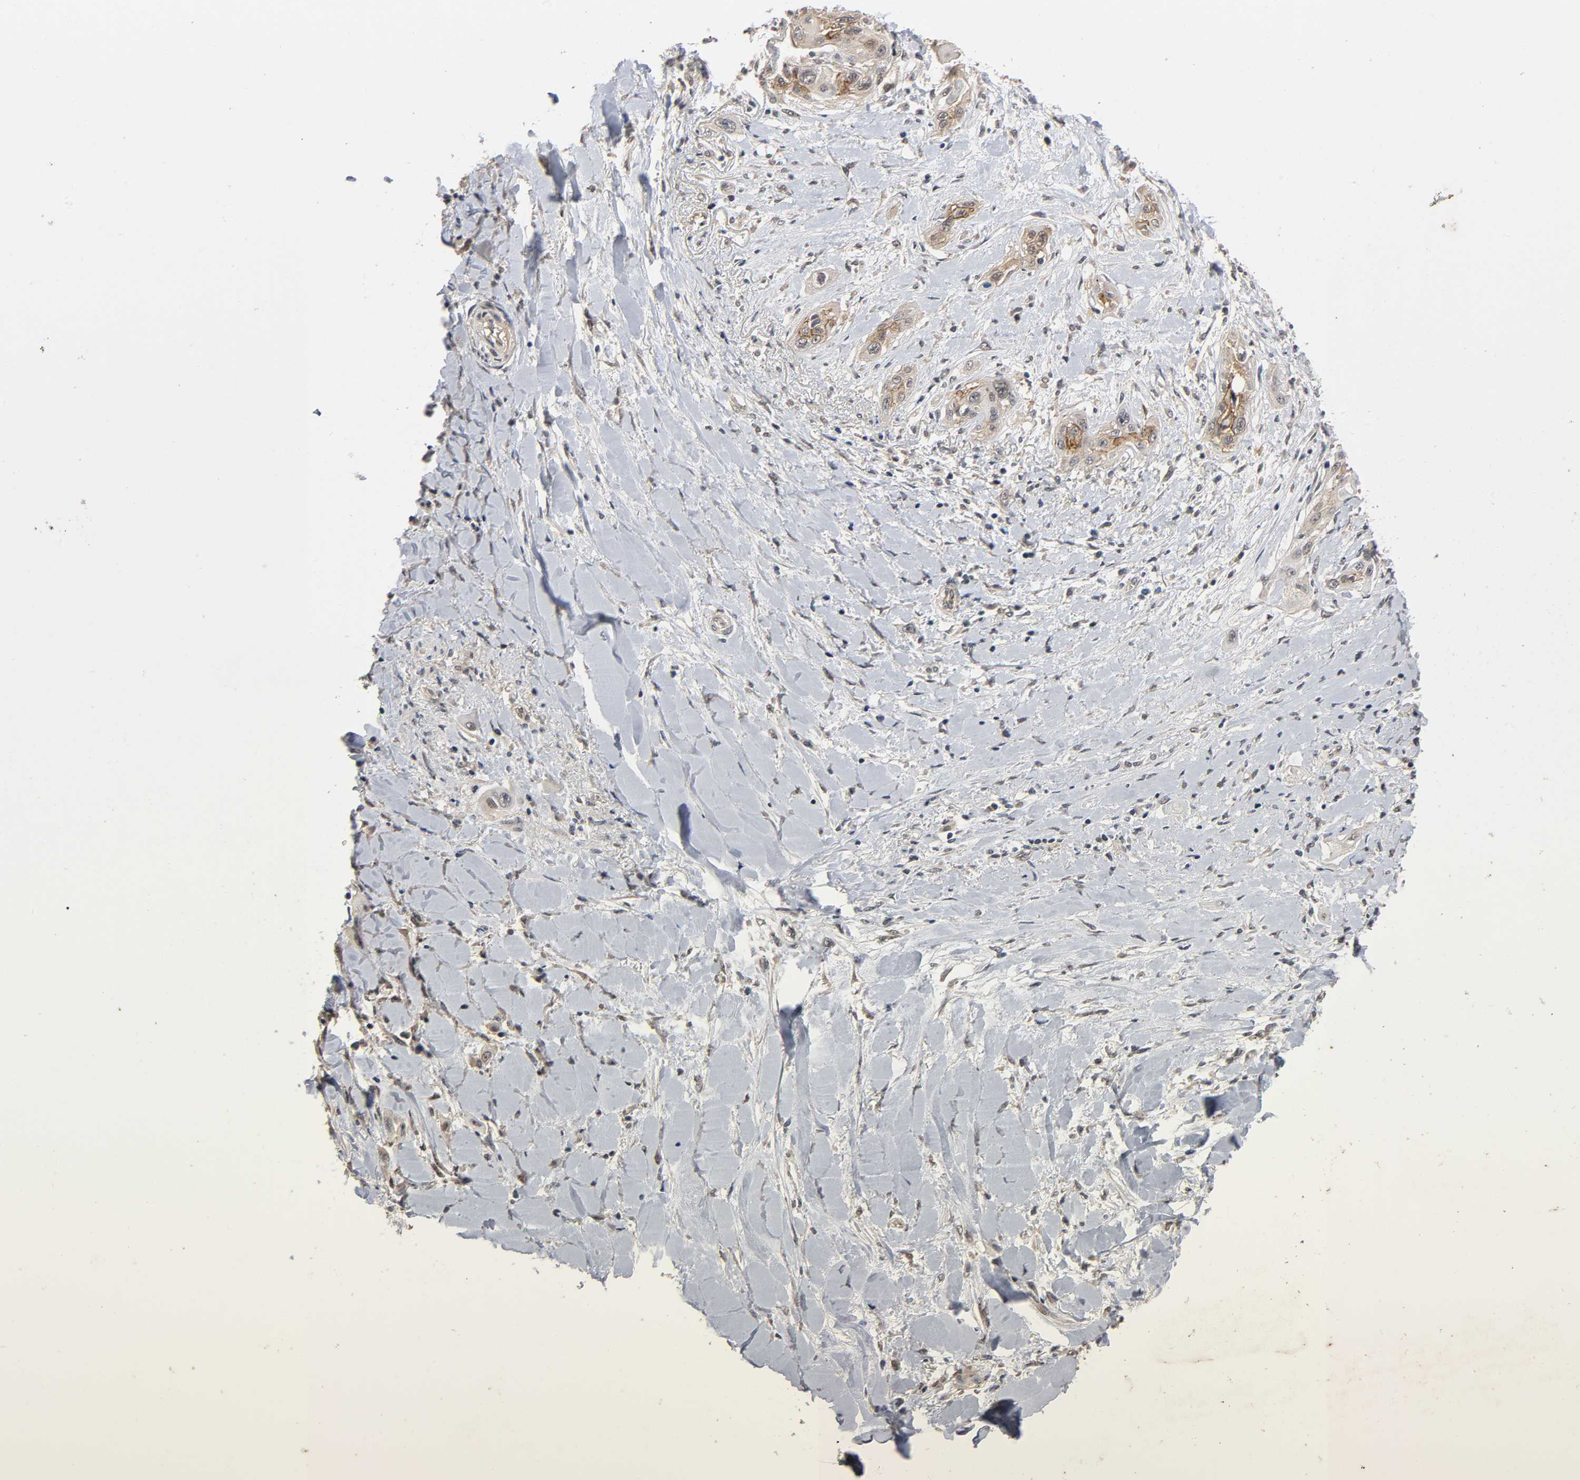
{"staining": {"intensity": "moderate", "quantity": "25%-75%", "location": "cytoplasmic/membranous,nuclear"}, "tissue": "lung cancer", "cell_type": "Tumor cells", "image_type": "cancer", "snomed": [{"axis": "morphology", "description": "Squamous cell carcinoma, NOS"}, {"axis": "topography", "description": "Lung"}], "caption": "A brown stain shows moderate cytoplasmic/membranous and nuclear expression of a protein in human squamous cell carcinoma (lung) tumor cells. The protein is shown in brown color, while the nuclei are stained blue.", "gene": "HTR1E", "patient": {"sex": "female", "age": 47}}